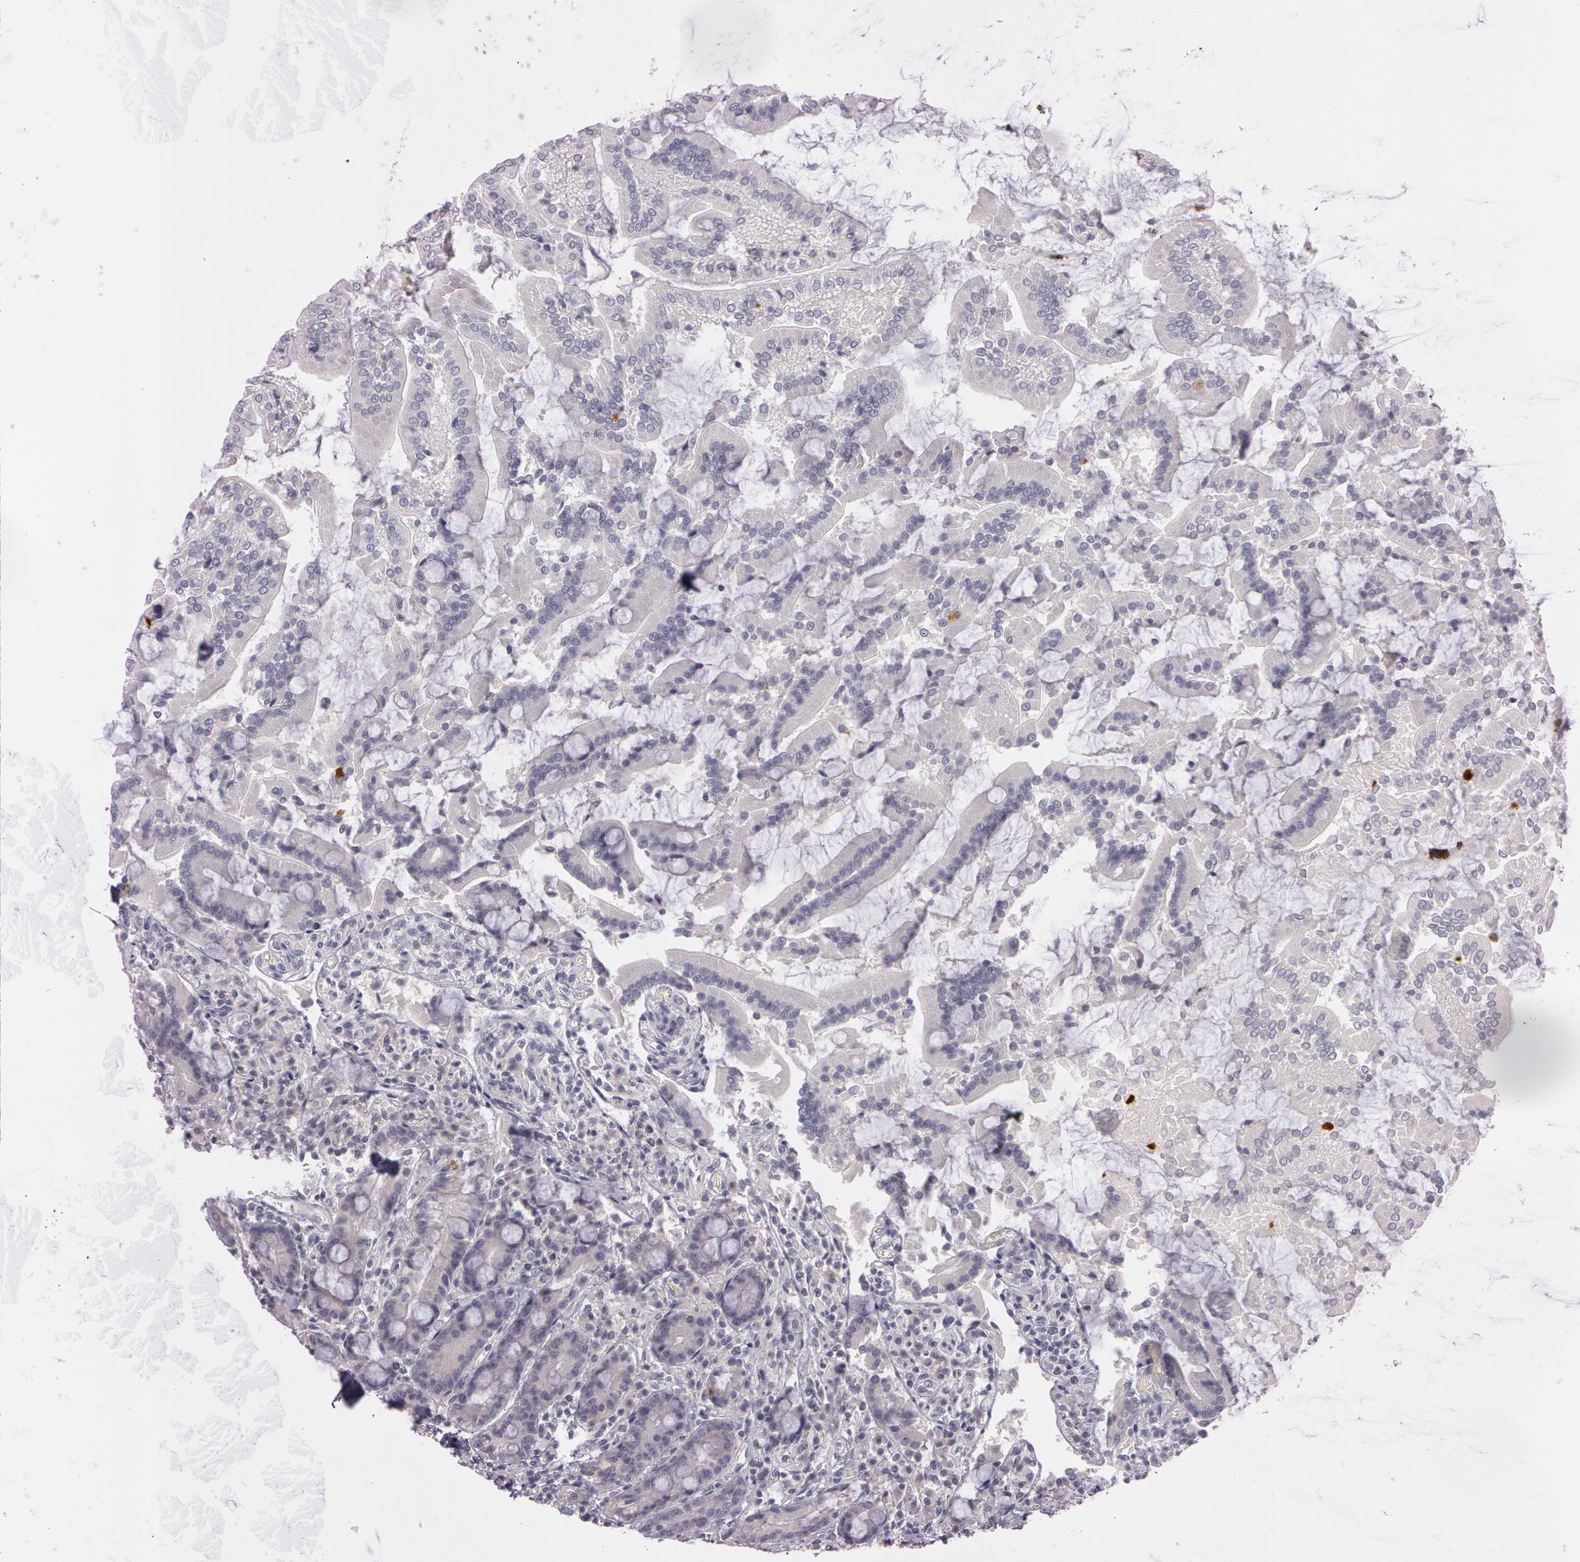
{"staining": {"intensity": "weak", "quantity": "<25%", "location": "cytoplasmic/membranous"}, "tissue": "duodenum", "cell_type": "Glandular cells", "image_type": "normal", "snomed": [{"axis": "morphology", "description": "Normal tissue, NOS"}, {"axis": "topography", "description": "Duodenum"}], "caption": "Immunohistochemical staining of normal duodenum demonstrates no significant expression in glandular cells. (DAB (3,3'-diaminobenzidine) immunohistochemistry (IHC), high magnification).", "gene": "MXRA5", "patient": {"sex": "female", "age": 64}}